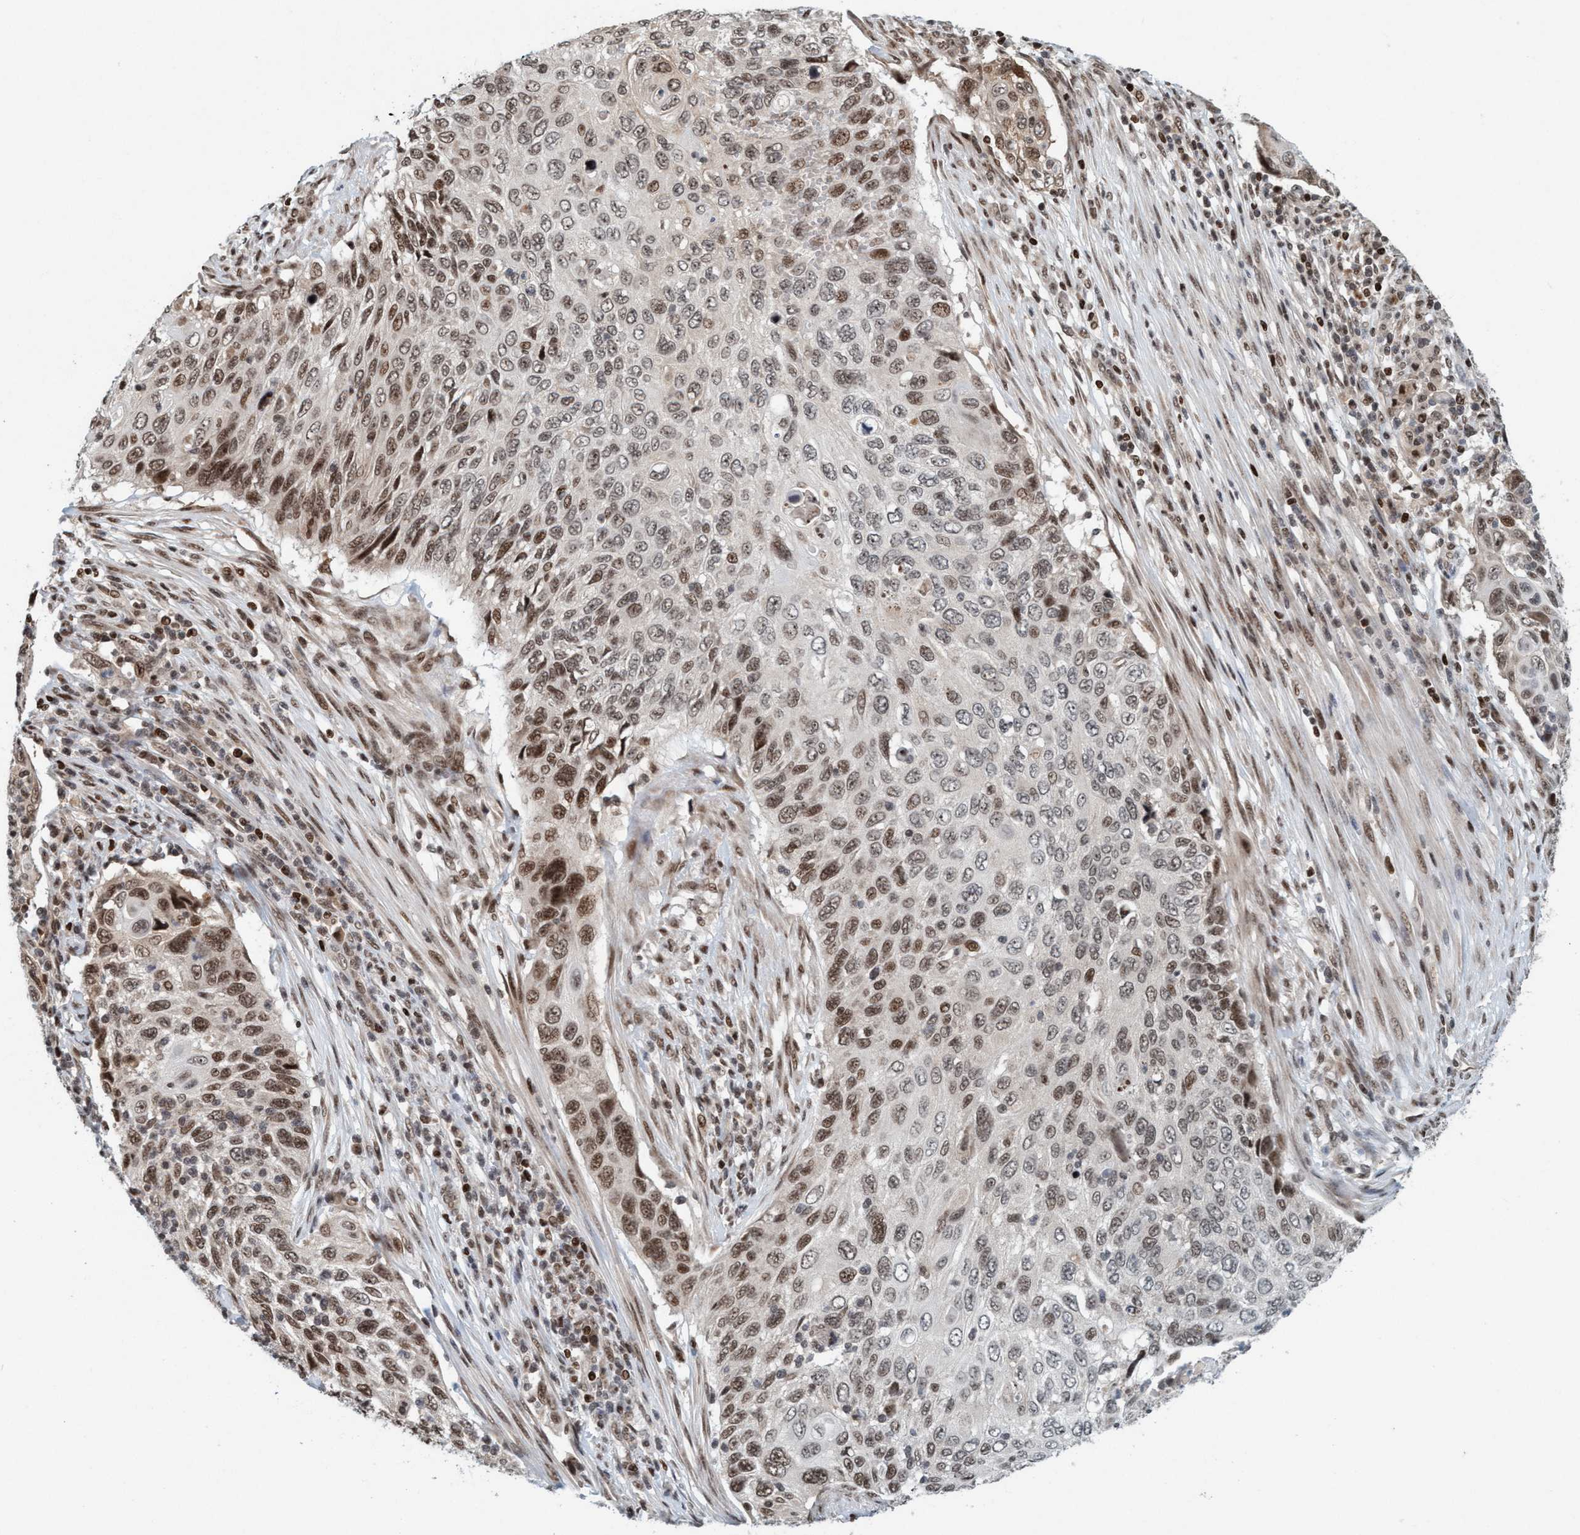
{"staining": {"intensity": "strong", "quantity": "25%-75%", "location": "nuclear"}, "tissue": "cervical cancer", "cell_type": "Tumor cells", "image_type": "cancer", "snomed": [{"axis": "morphology", "description": "Squamous cell carcinoma, NOS"}, {"axis": "topography", "description": "Cervix"}], "caption": "A histopathology image of squamous cell carcinoma (cervical) stained for a protein exhibits strong nuclear brown staining in tumor cells.", "gene": "SMCR8", "patient": {"sex": "female", "age": 70}}